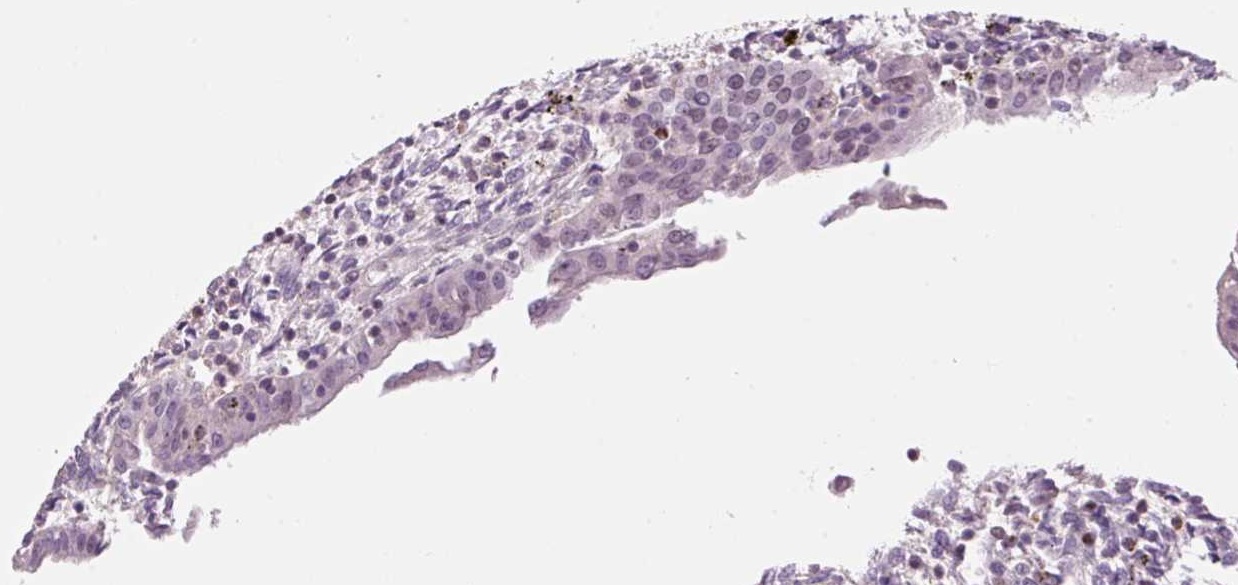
{"staining": {"intensity": "negative", "quantity": "none", "location": "none"}, "tissue": "endometrium", "cell_type": "Cells in endometrial stroma", "image_type": "normal", "snomed": [{"axis": "morphology", "description": "Normal tissue, NOS"}, {"axis": "topography", "description": "Endometrium"}], "caption": "The image displays no staining of cells in endometrial stroma in benign endometrium. (DAB immunohistochemistry, high magnification).", "gene": "HNF1A", "patient": {"sex": "female", "age": 41}}